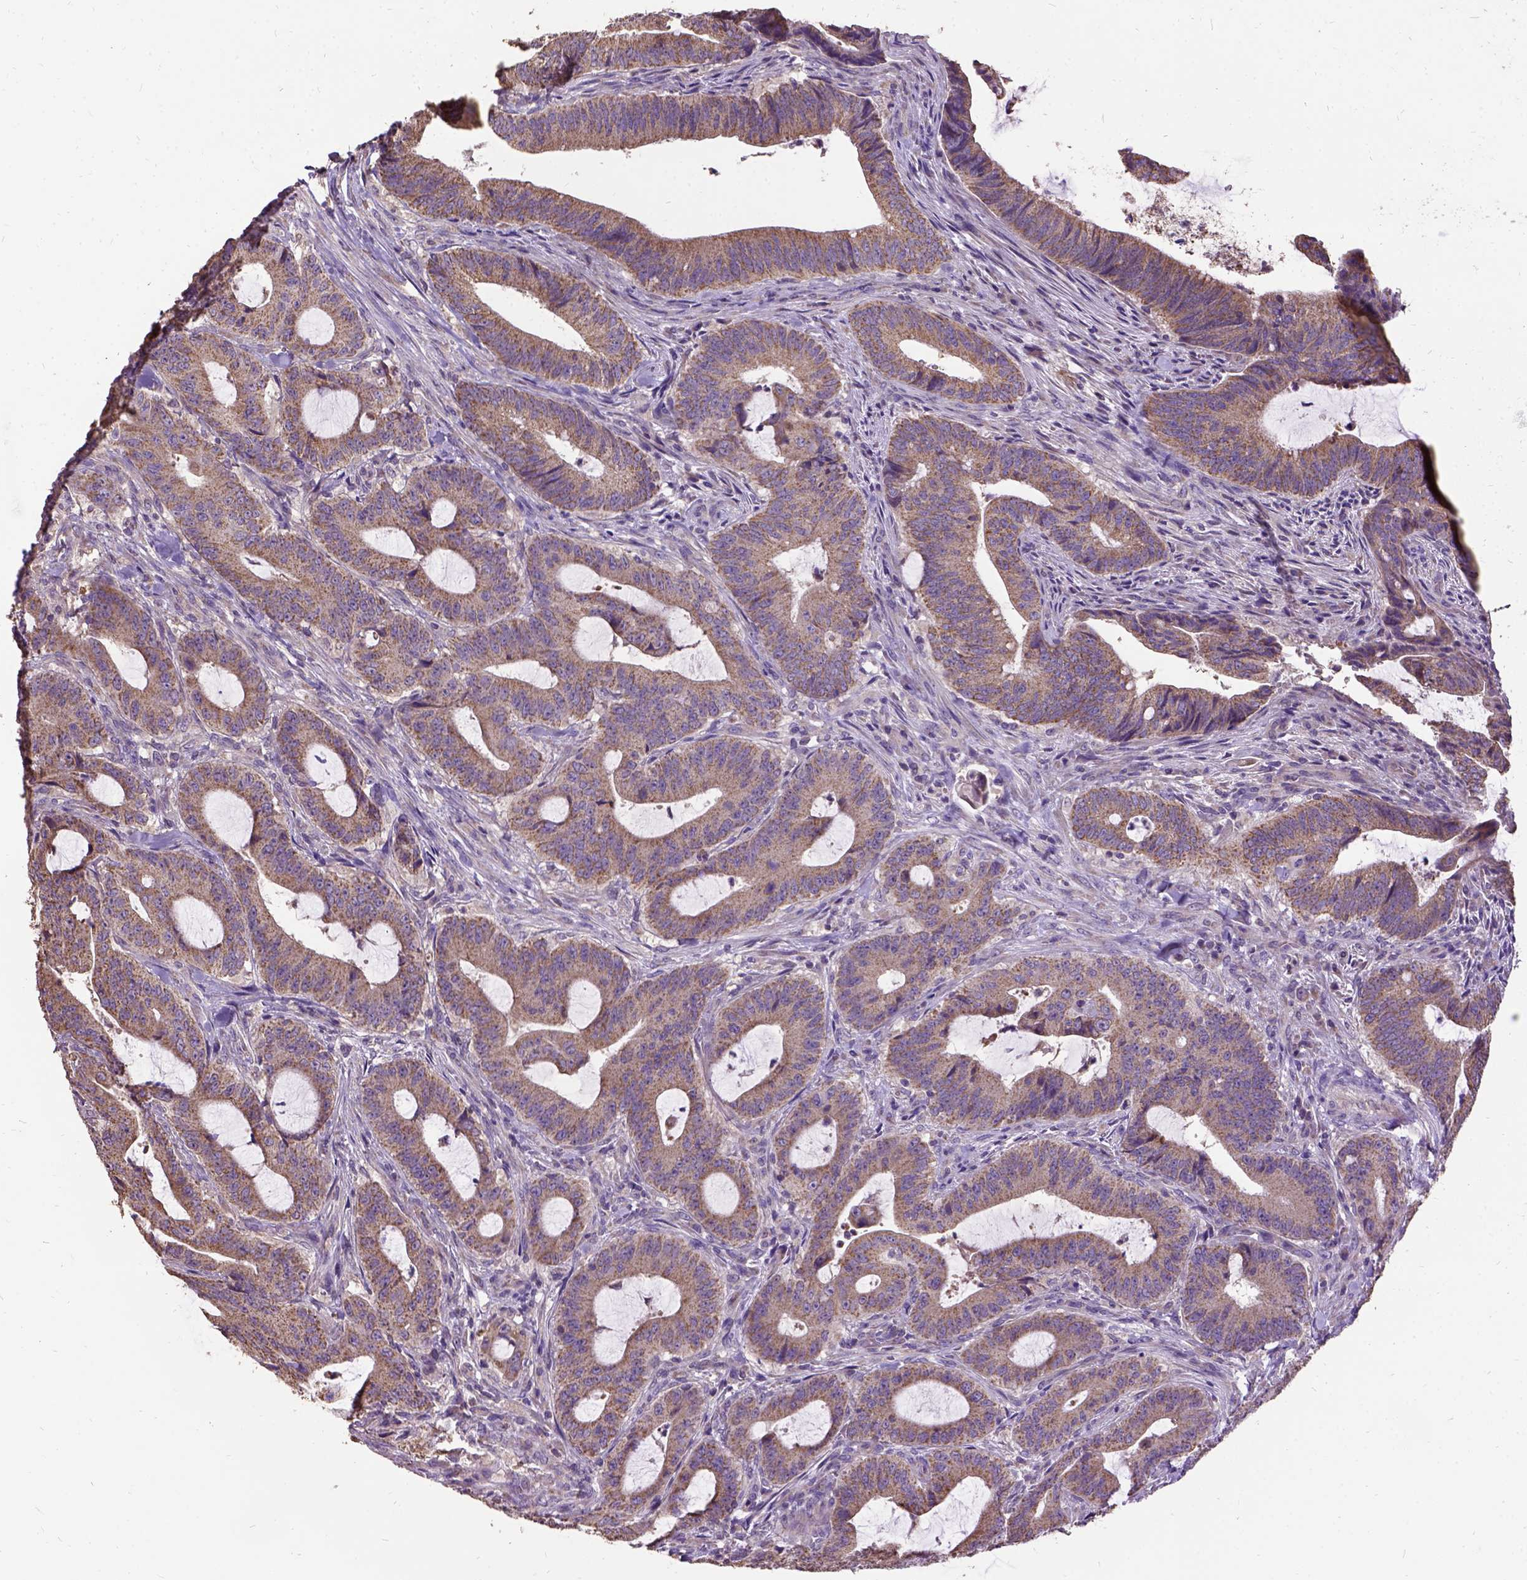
{"staining": {"intensity": "moderate", "quantity": ">75%", "location": "cytoplasmic/membranous"}, "tissue": "colorectal cancer", "cell_type": "Tumor cells", "image_type": "cancer", "snomed": [{"axis": "morphology", "description": "Adenocarcinoma, NOS"}, {"axis": "topography", "description": "Colon"}], "caption": "Moderate cytoplasmic/membranous protein positivity is identified in approximately >75% of tumor cells in colorectal adenocarcinoma.", "gene": "DQX1", "patient": {"sex": "female", "age": 43}}